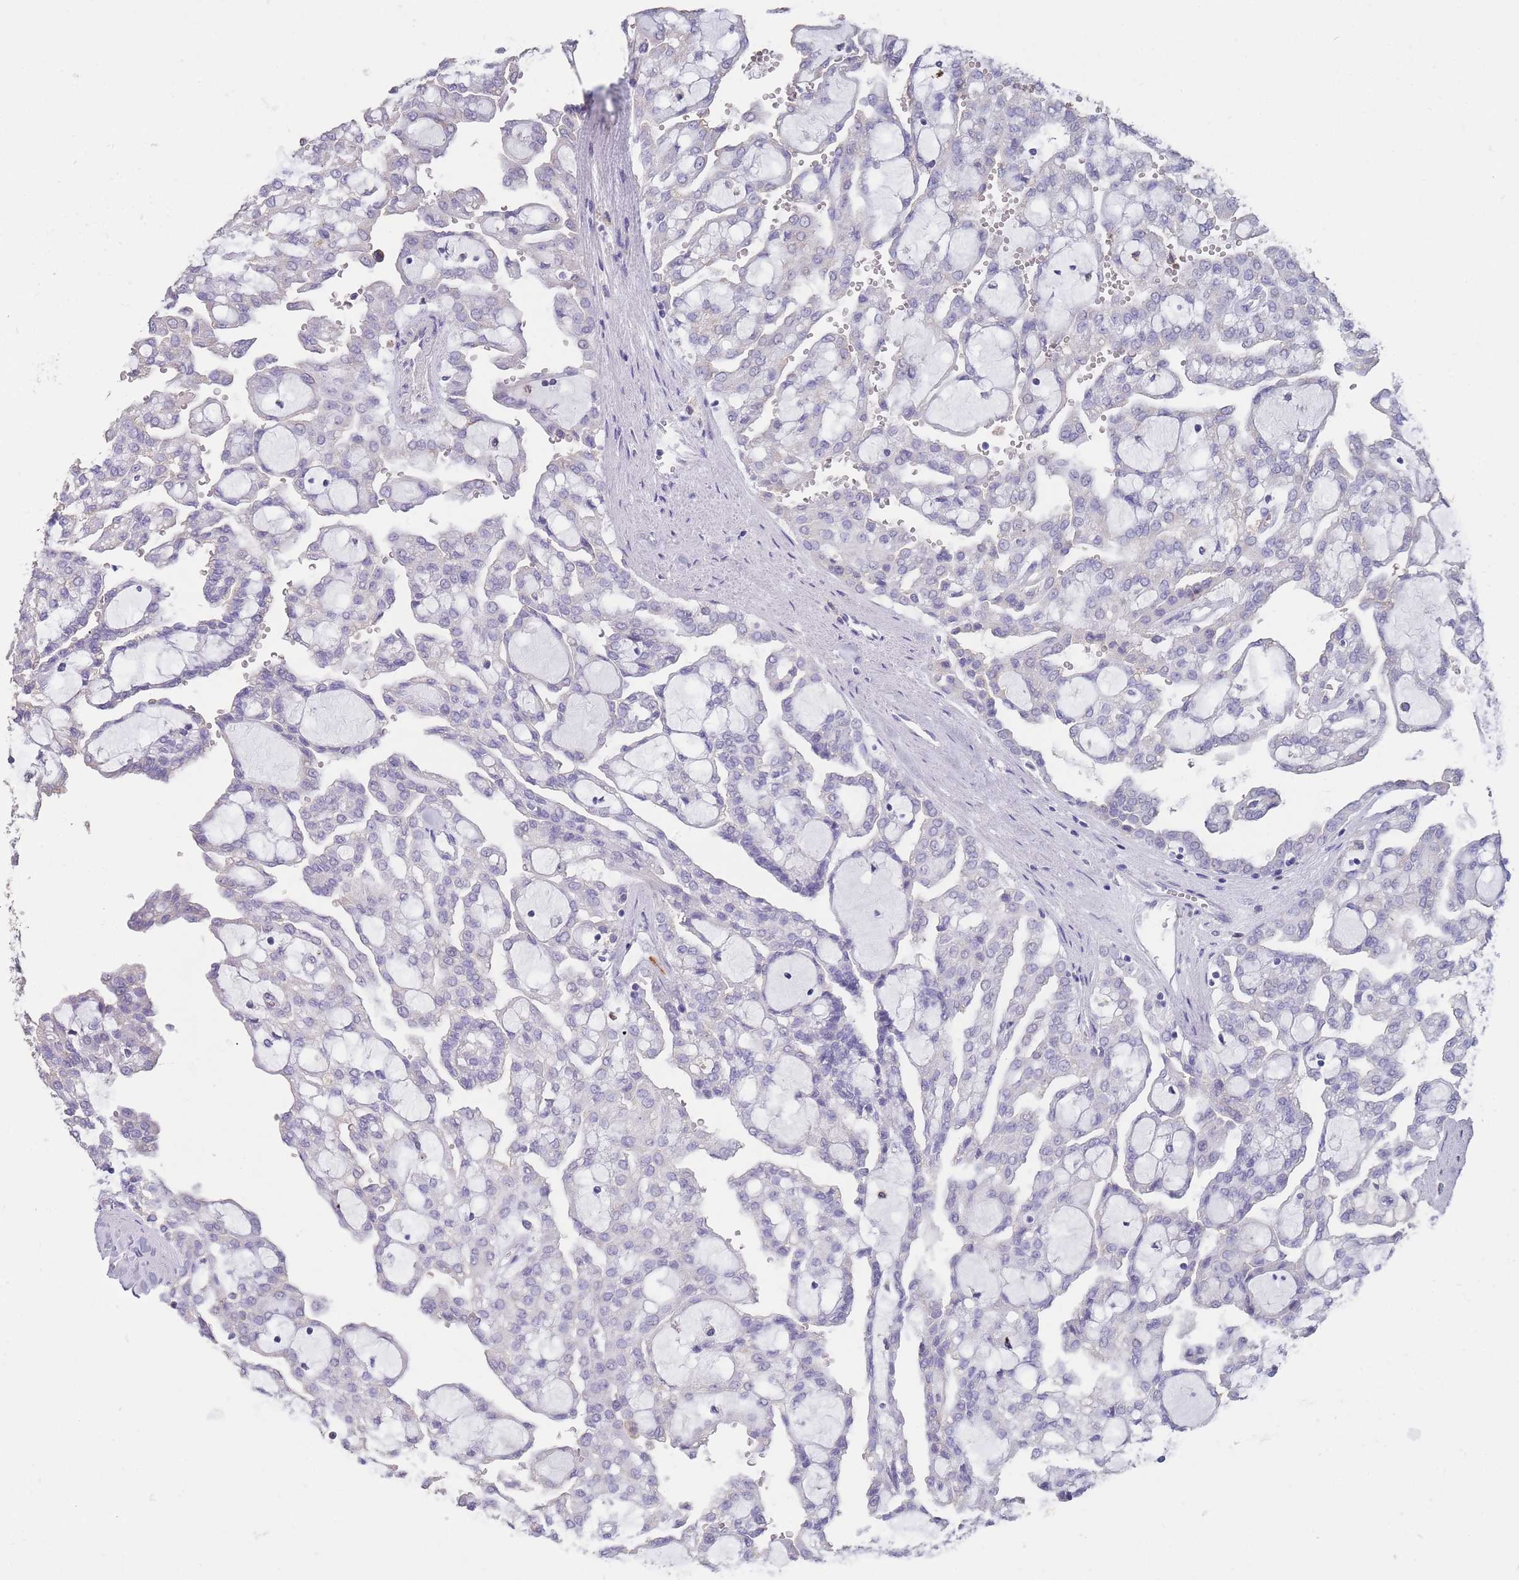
{"staining": {"intensity": "negative", "quantity": "none", "location": "none"}, "tissue": "renal cancer", "cell_type": "Tumor cells", "image_type": "cancer", "snomed": [{"axis": "morphology", "description": "Adenocarcinoma, NOS"}, {"axis": "topography", "description": "Kidney"}], "caption": "Tumor cells show no significant protein expression in renal adenocarcinoma.", "gene": "CLEC12A", "patient": {"sex": "male", "age": 63}}